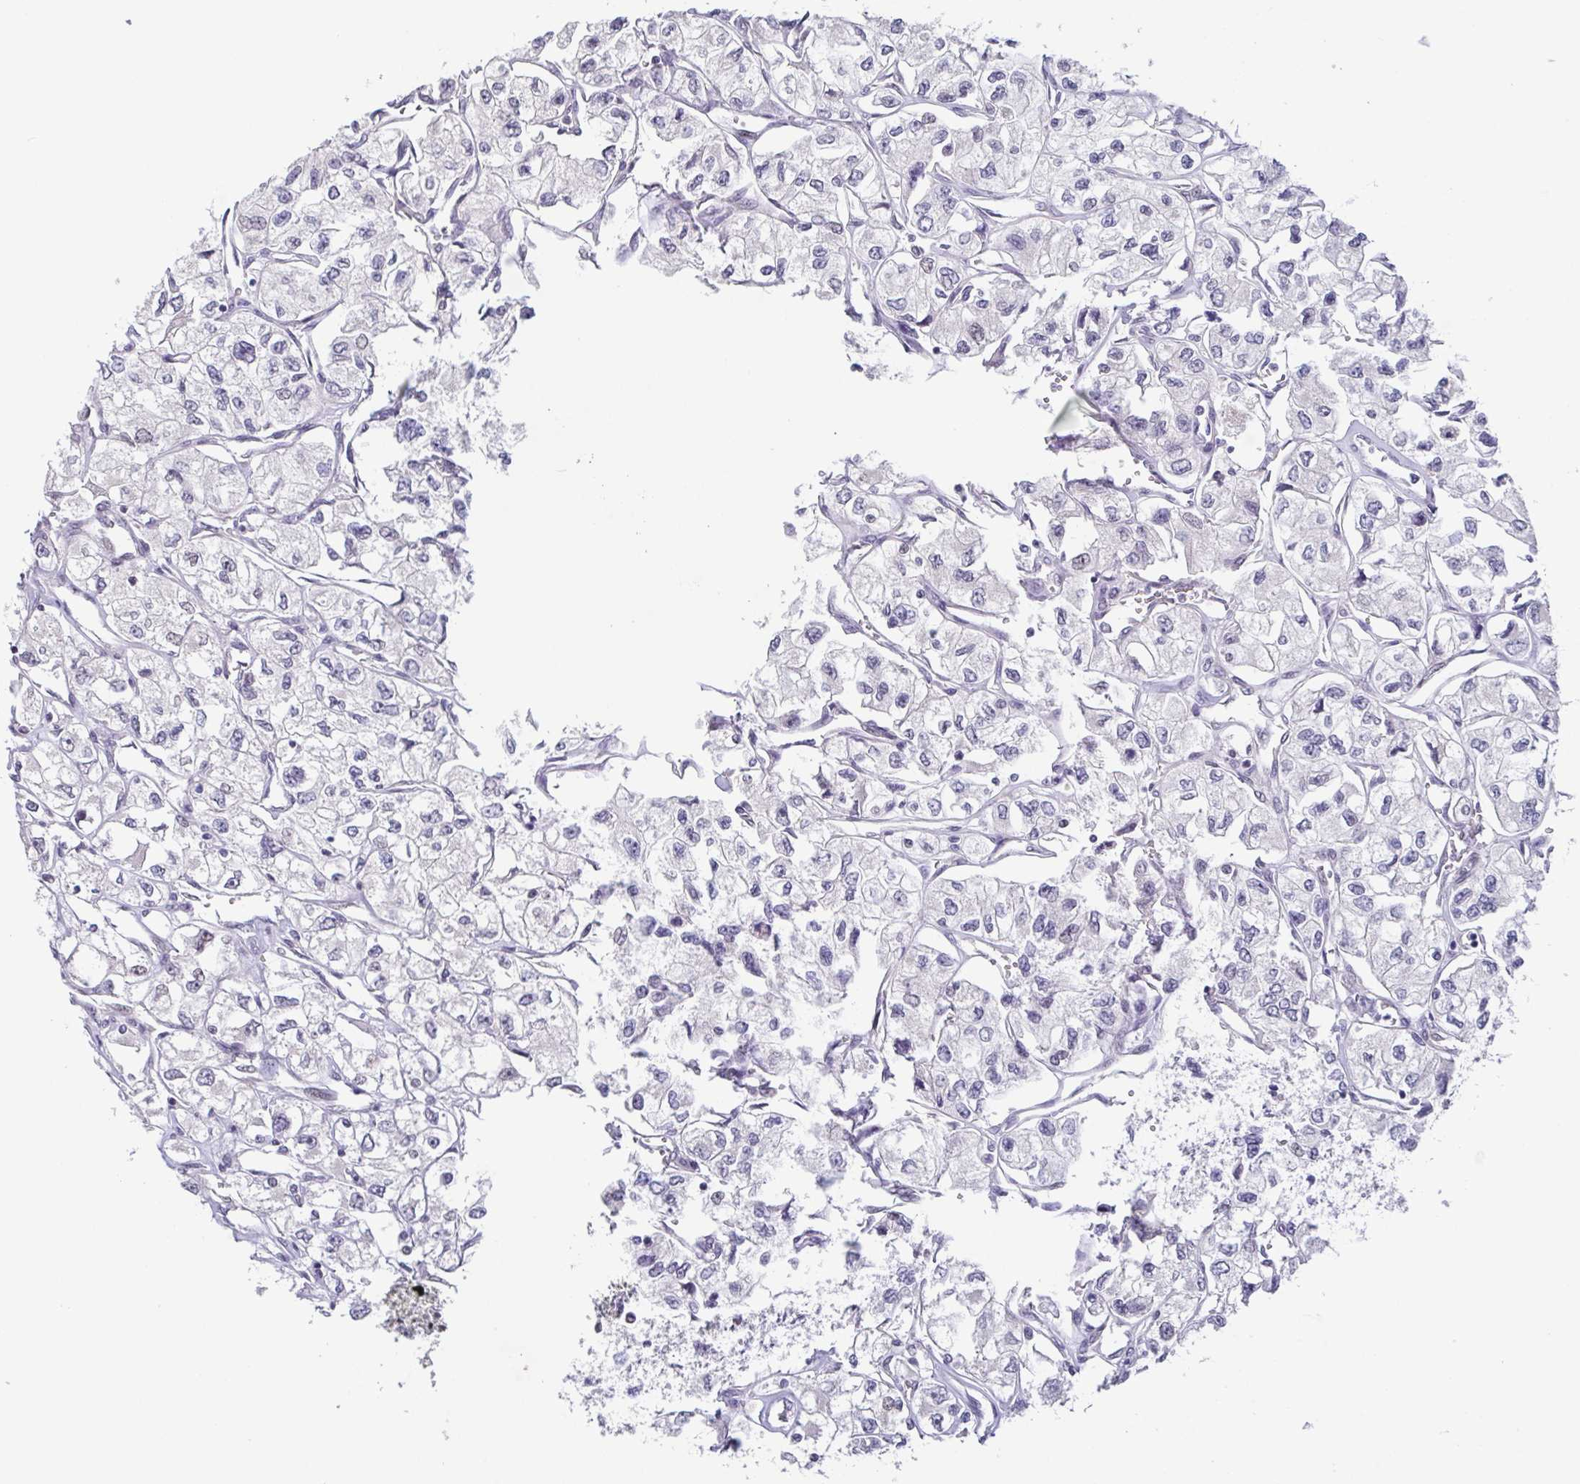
{"staining": {"intensity": "negative", "quantity": "none", "location": "none"}, "tissue": "renal cancer", "cell_type": "Tumor cells", "image_type": "cancer", "snomed": [{"axis": "morphology", "description": "Adenocarcinoma, NOS"}, {"axis": "topography", "description": "Kidney"}], "caption": "High power microscopy image of an immunohistochemistry image of renal cancer (adenocarcinoma), revealing no significant staining in tumor cells. Nuclei are stained in blue.", "gene": "GHRL", "patient": {"sex": "female", "age": 59}}